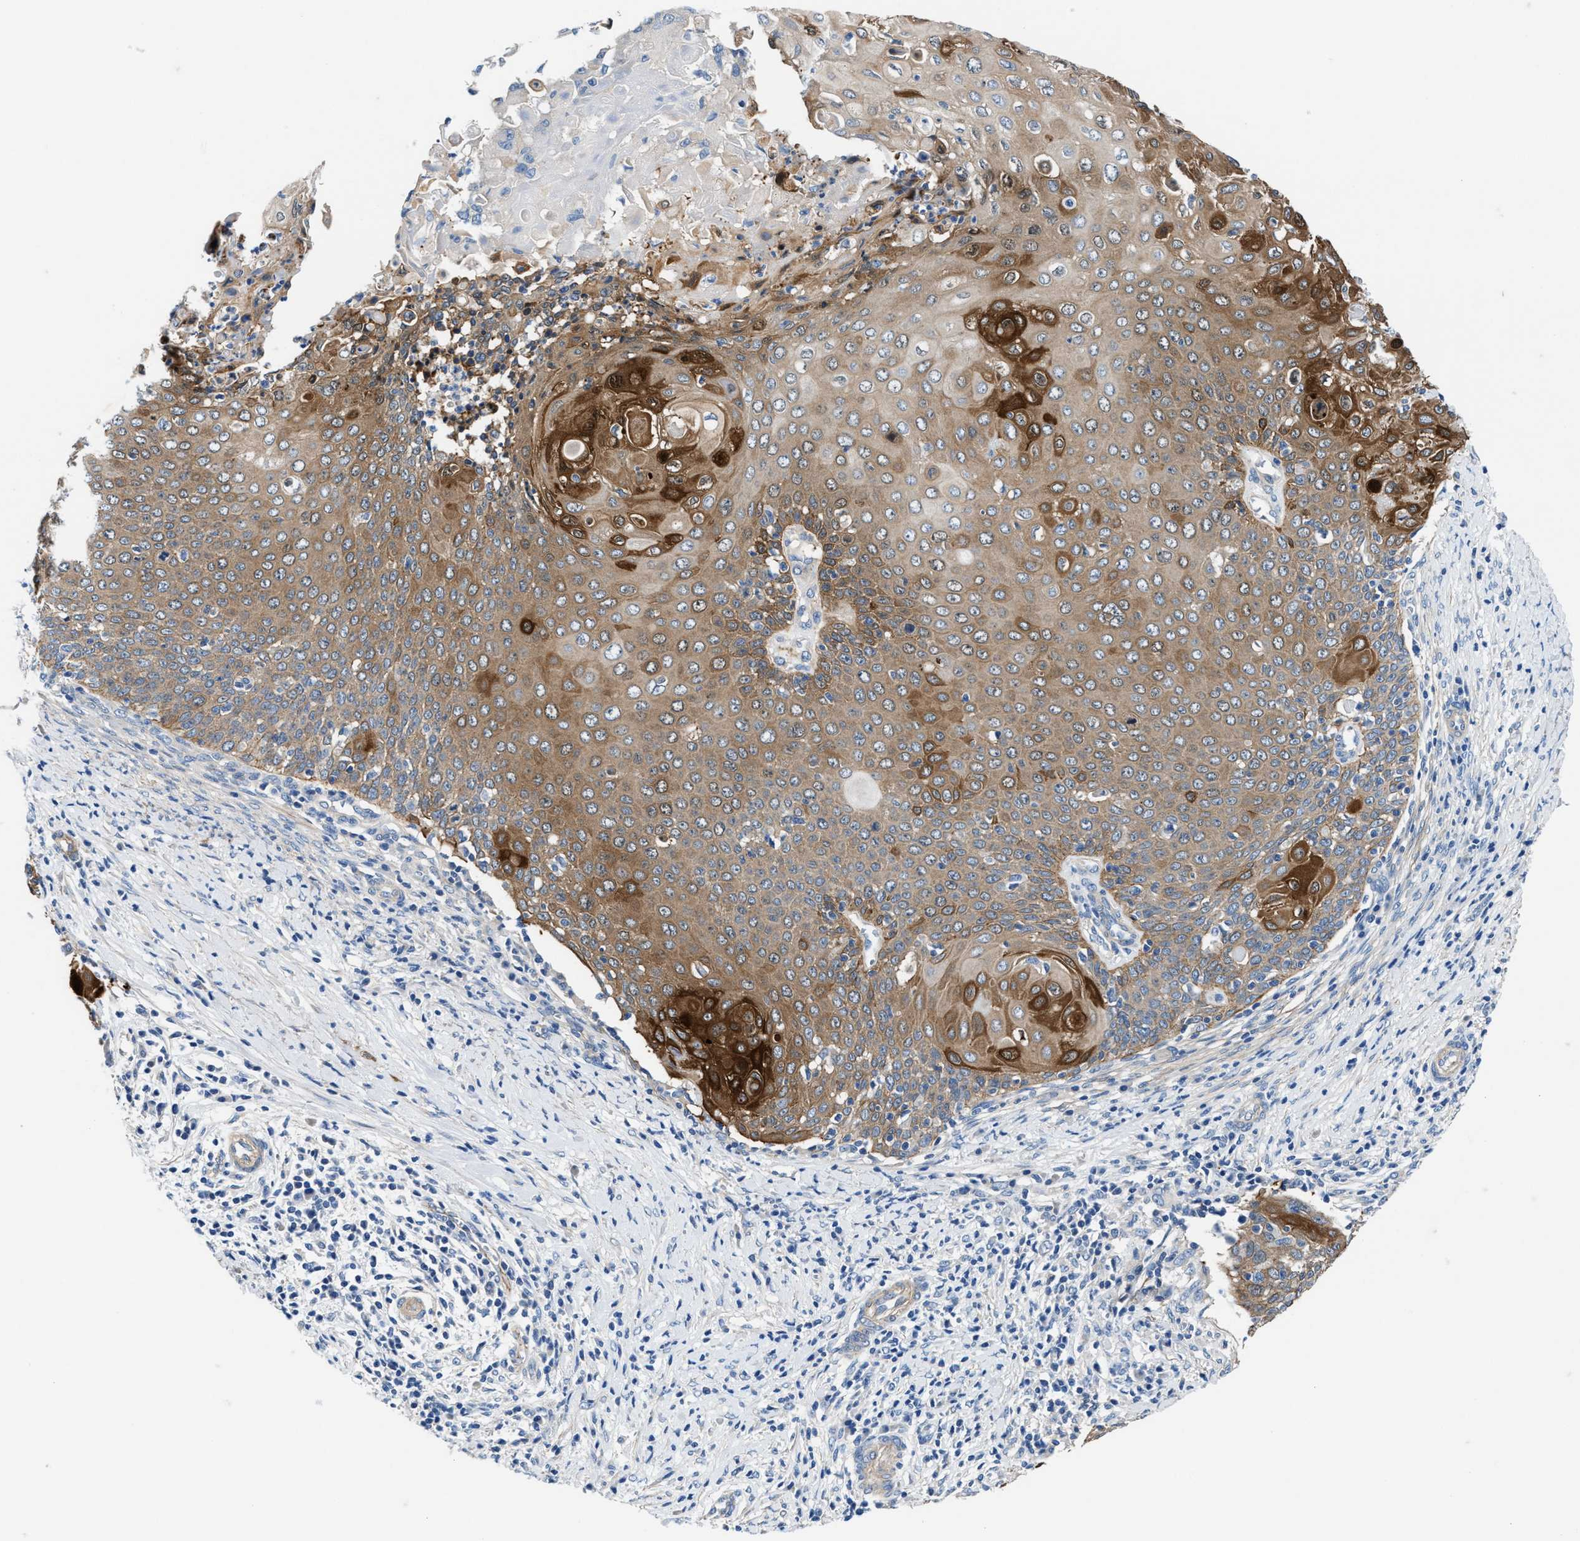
{"staining": {"intensity": "moderate", "quantity": ">75%", "location": "cytoplasmic/membranous"}, "tissue": "cervical cancer", "cell_type": "Tumor cells", "image_type": "cancer", "snomed": [{"axis": "morphology", "description": "Squamous cell carcinoma, NOS"}, {"axis": "topography", "description": "Cervix"}], "caption": "Cervical squamous cell carcinoma stained with a brown dye demonstrates moderate cytoplasmic/membranous positive staining in about >75% of tumor cells.", "gene": "PARG", "patient": {"sex": "female", "age": 39}}